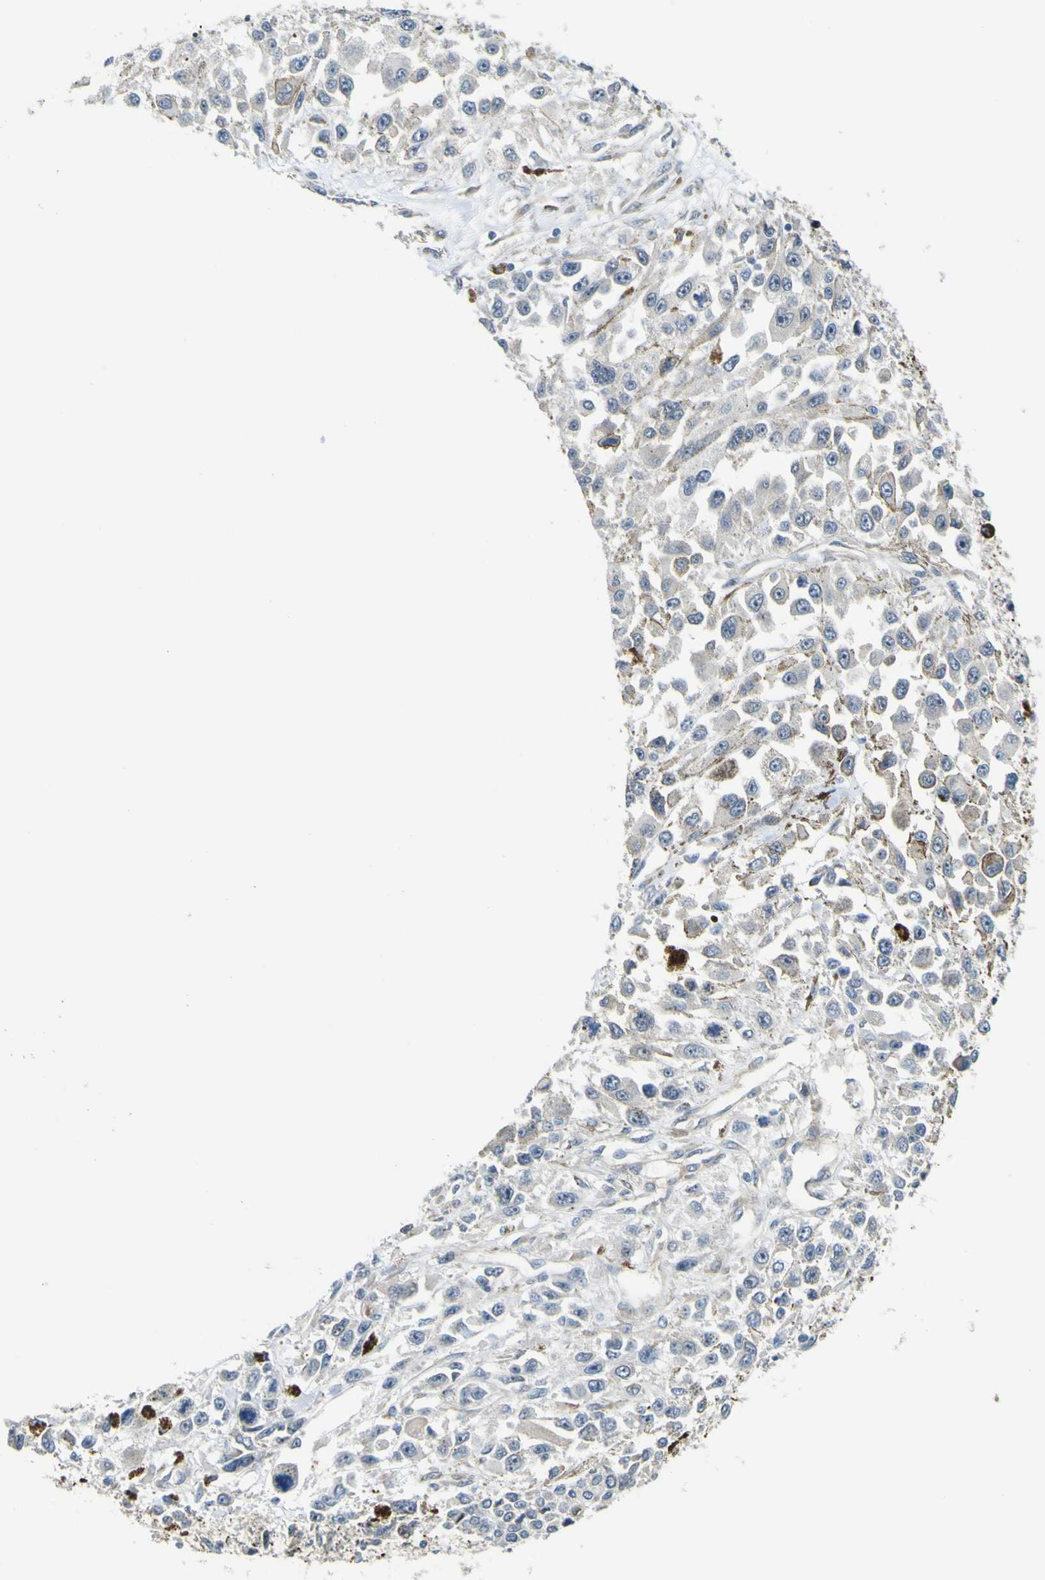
{"staining": {"intensity": "negative", "quantity": "none", "location": "none"}, "tissue": "melanoma", "cell_type": "Tumor cells", "image_type": "cancer", "snomed": [{"axis": "morphology", "description": "Malignant melanoma, Metastatic site"}, {"axis": "topography", "description": "Lymph node"}], "caption": "Protein analysis of malignant melanoma (metastatic site) exhibits no significant staining in tumor cells.", "gene": "KDM7A", "patient": {"sex": "male", "age": 59}}